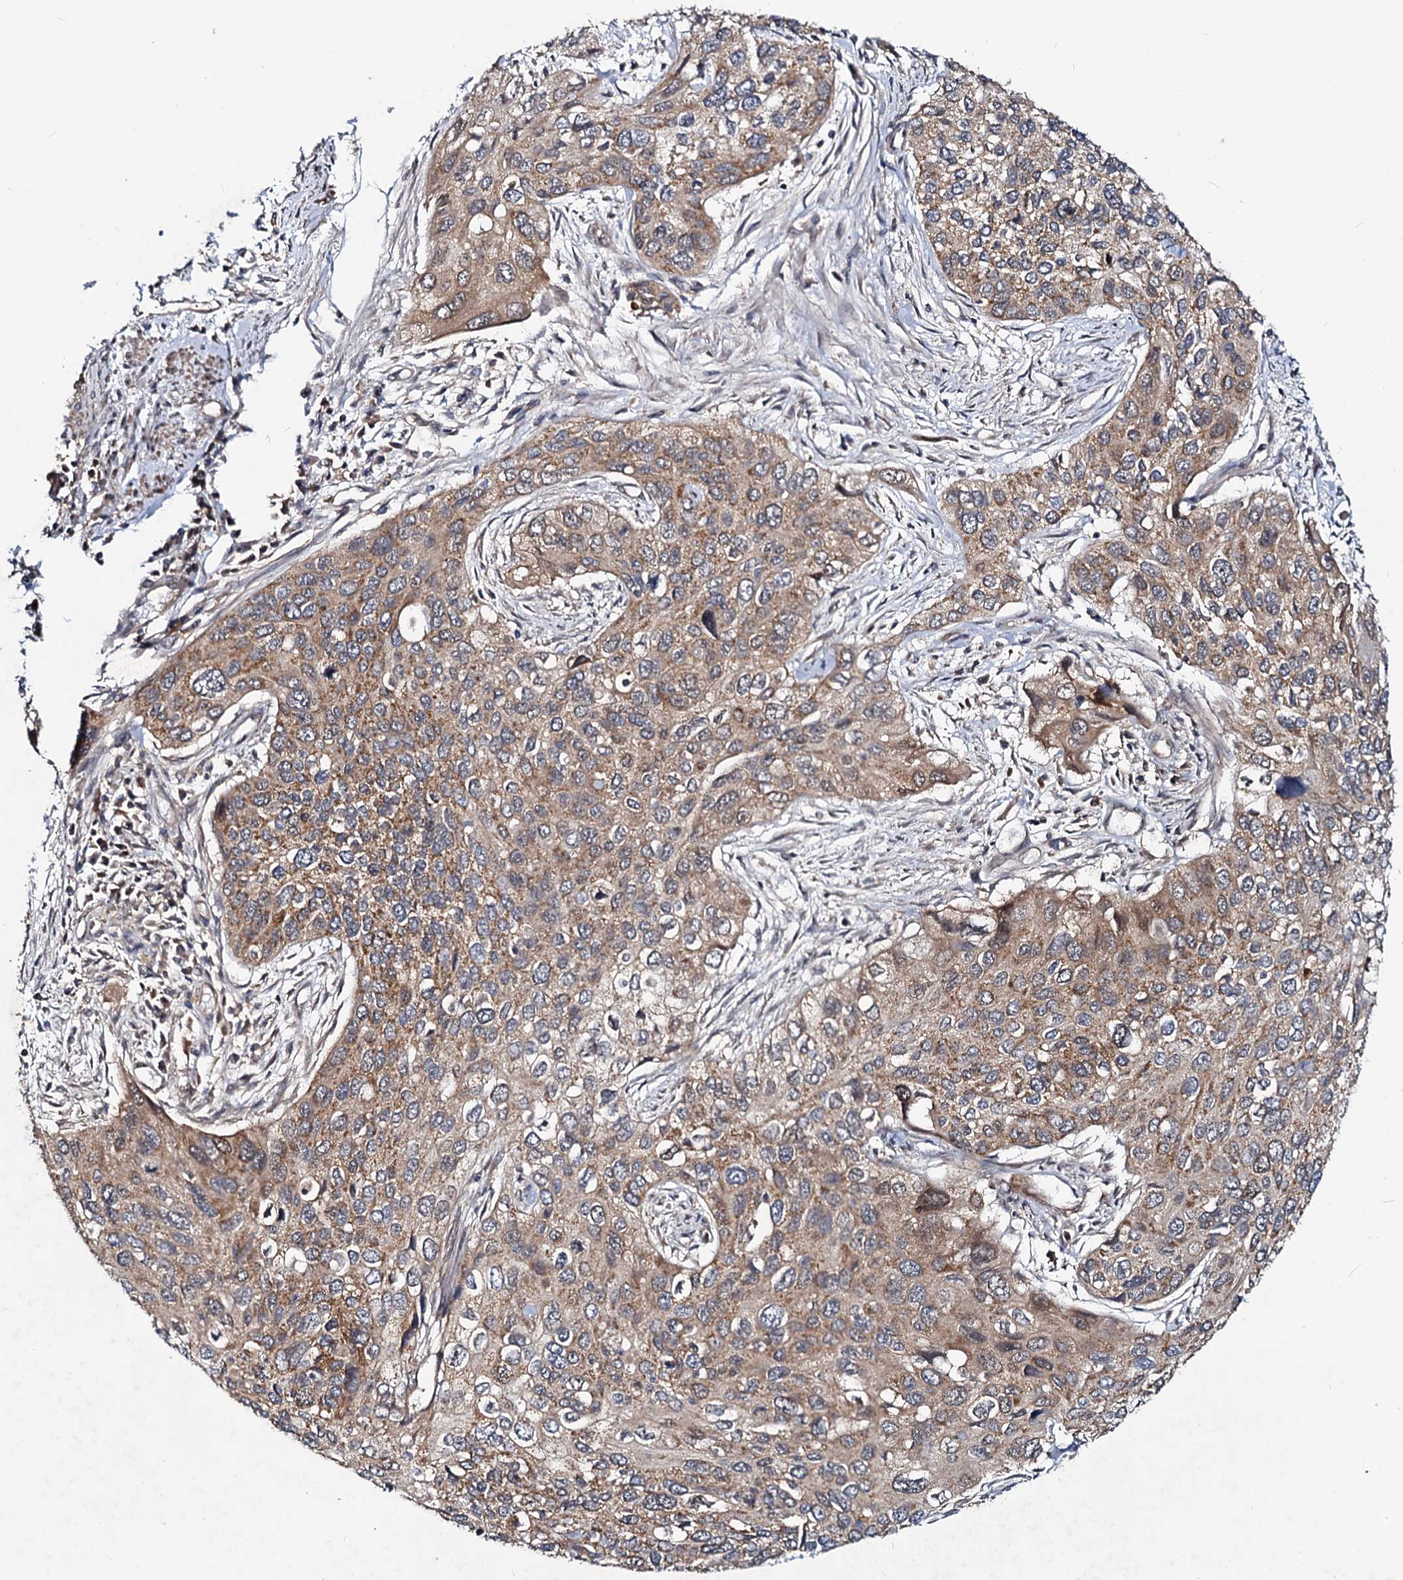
{"staining": {"intensity": "moderate", "quantity": ">75%", "location": "cytoplasmic/membranous"}, "tissue": "cervical cancer", "cell_type": "Tumor cells", "image_type": "cancer", "snomed": [{"axis": "morphology", "description": "Squamous cell carcinoma, NOS"}, {"axis": "topography", "description": "Cervix"}], "caption": "Cervical cancer stained with a brown dye shows moderate cytoplasmic/membranous positive expression in about >75% of tumor cells.", "gene": "CEP76", "patient": {"sex": "female", "age": 55}}